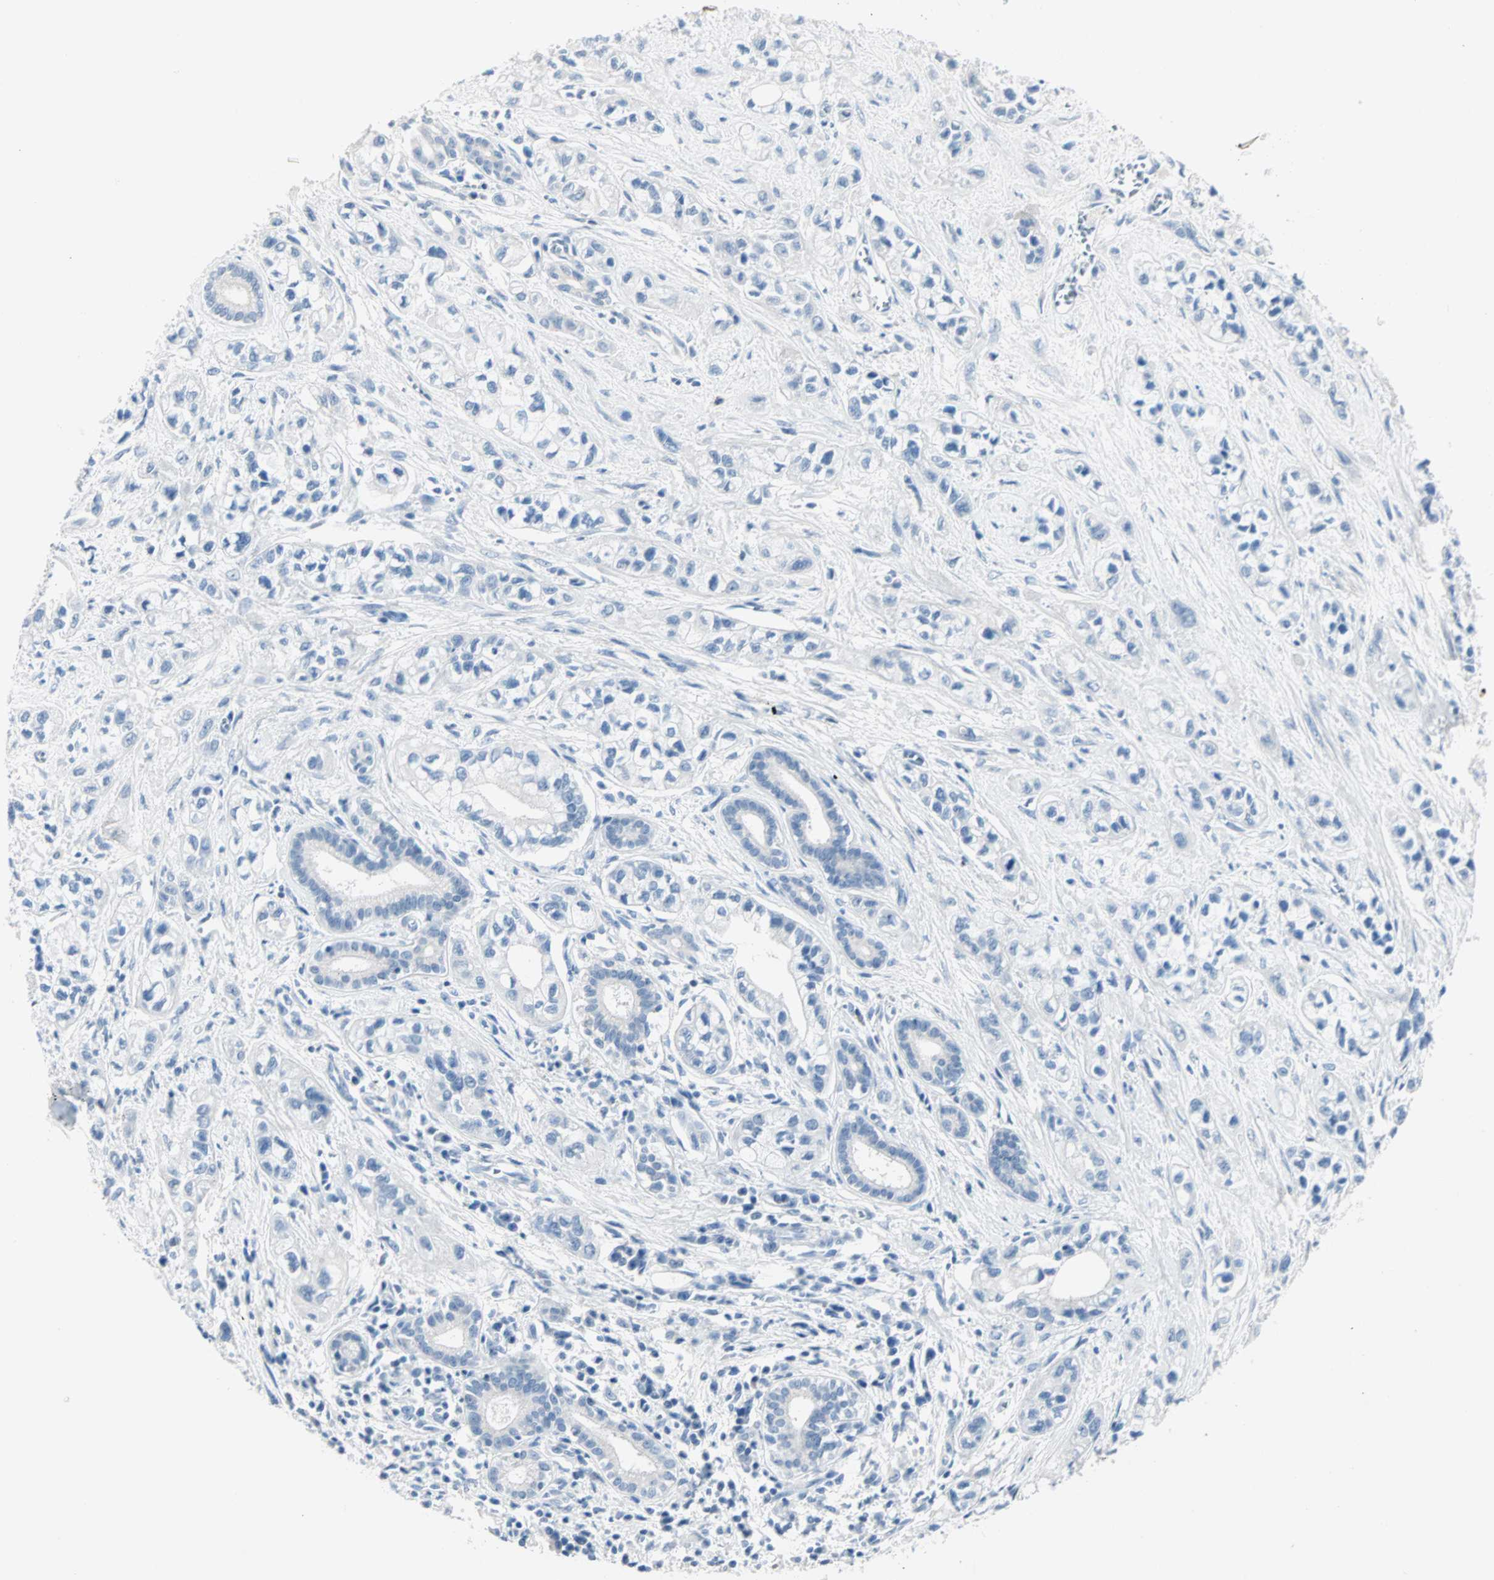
{"staining": {"intensity": "negative", "quantity": "none", "location": "none"}, "tissue": "pancreatic cancer", "cell_type": "Tumor cells", "image_type": "cancer", "snomed": [{"axis": "morphology", "description": "Adenocarcinoma, NOS"}, {"axis": "topography", "description": "Pancreas"}], "caption": "Tumor cells are negative for protein expression in human pancreatic cancer. (Immunohistochemistry, brightfield microscopy, high magnification).", "gene": "NEFH", "patient": {"sex": "male", "age": 74}}